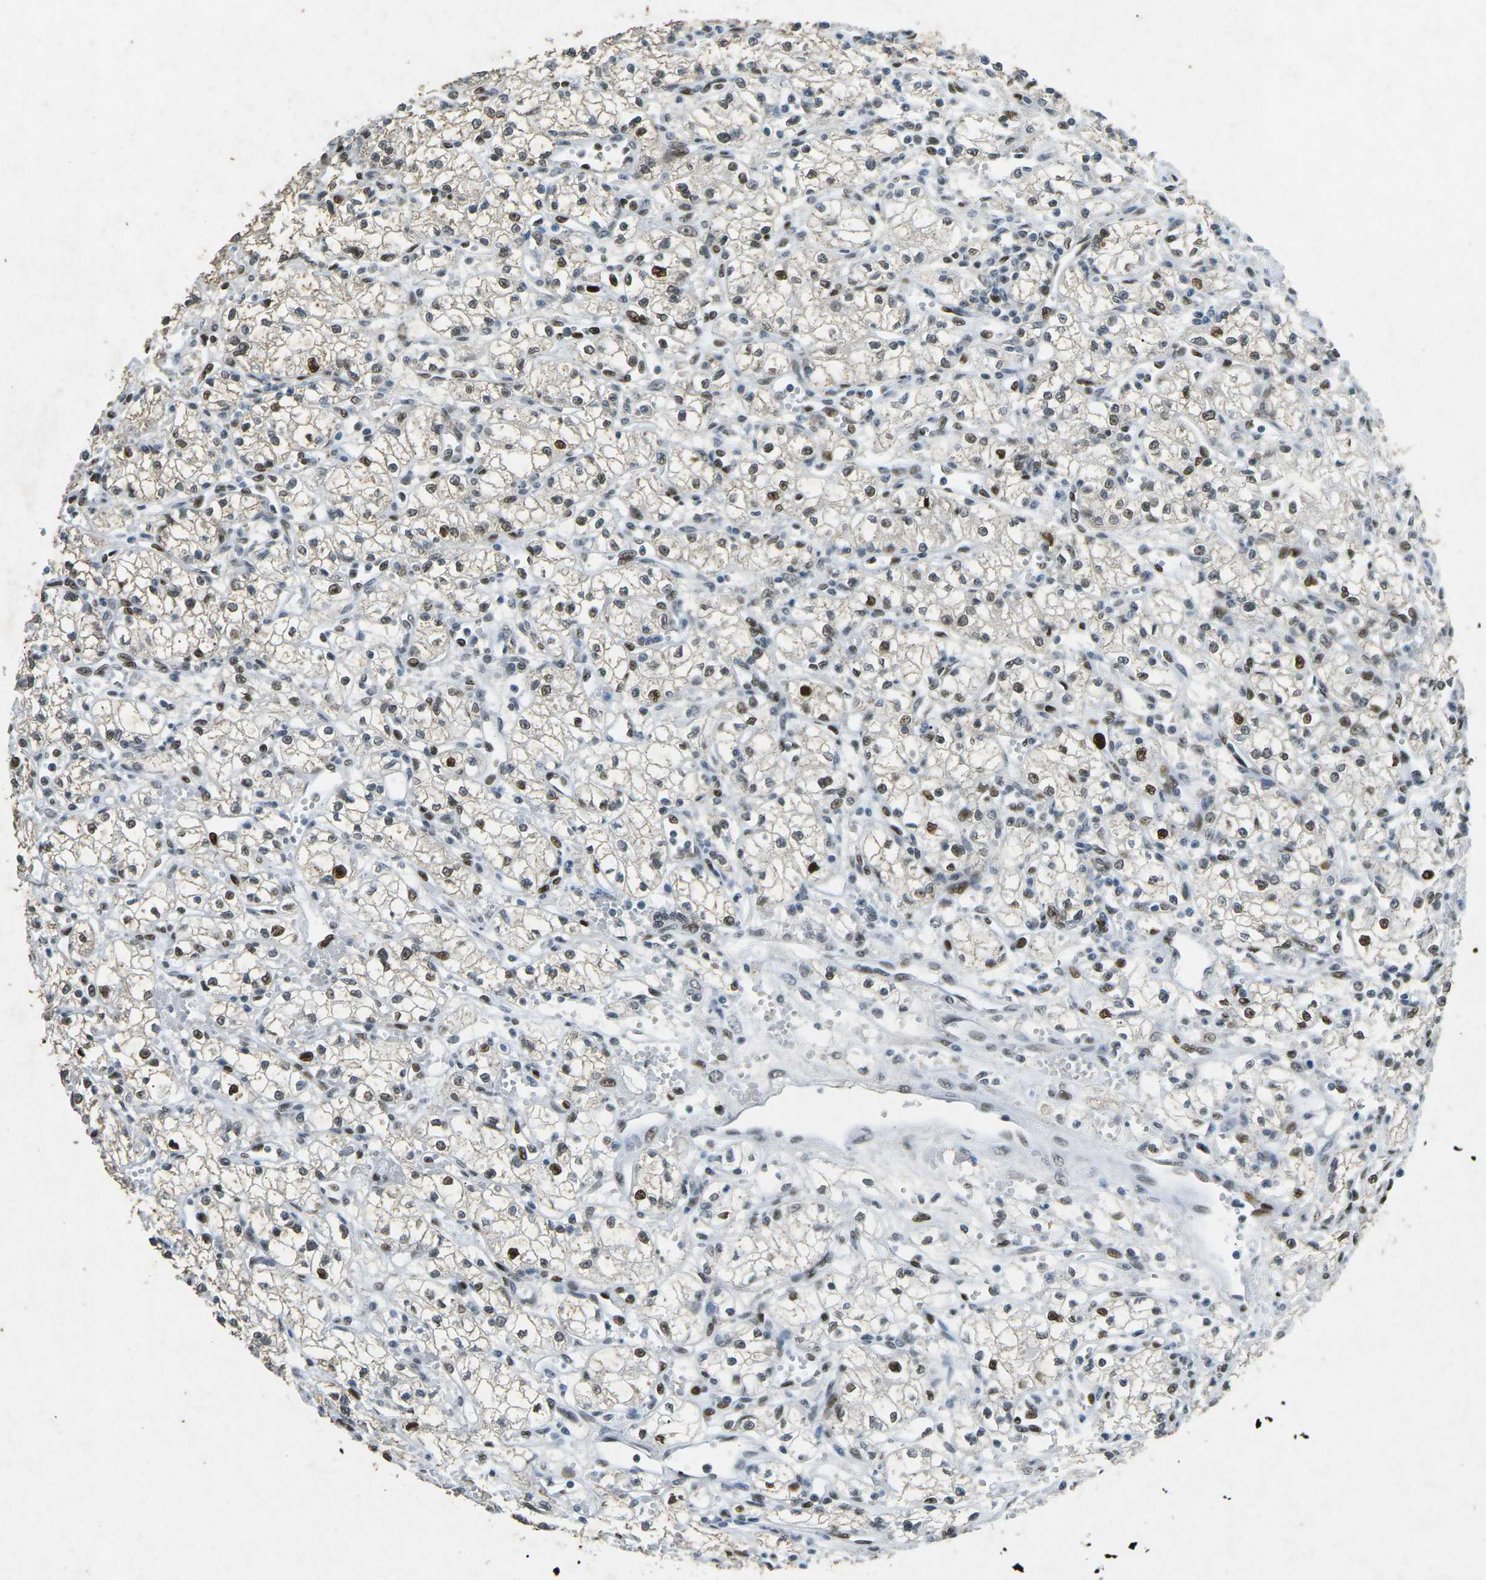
{"staining": {"intensity": "moderate", "quantity": ">75%", "location": "nuclear"}, "tissue": "renal cancer", "cell_type": "Tumor cells", "image_type": "cancer", "snomed": [{"axis": "morphology", "description": "Normal tissue, NOS"}, {"axis": "morphology", "description": "Adenocarcinoma, NOS"}, {"axis": "topography", "description": "Kidney"}], "caption": "Immunohistochemical staining of renal cancer (adenocarcinoma) exhibits medium levels of moderate nuclear protein staining in approximately >75% of tumor cells.", "gene": "RB1", "patient": {"sex": "male", "age": 59}}